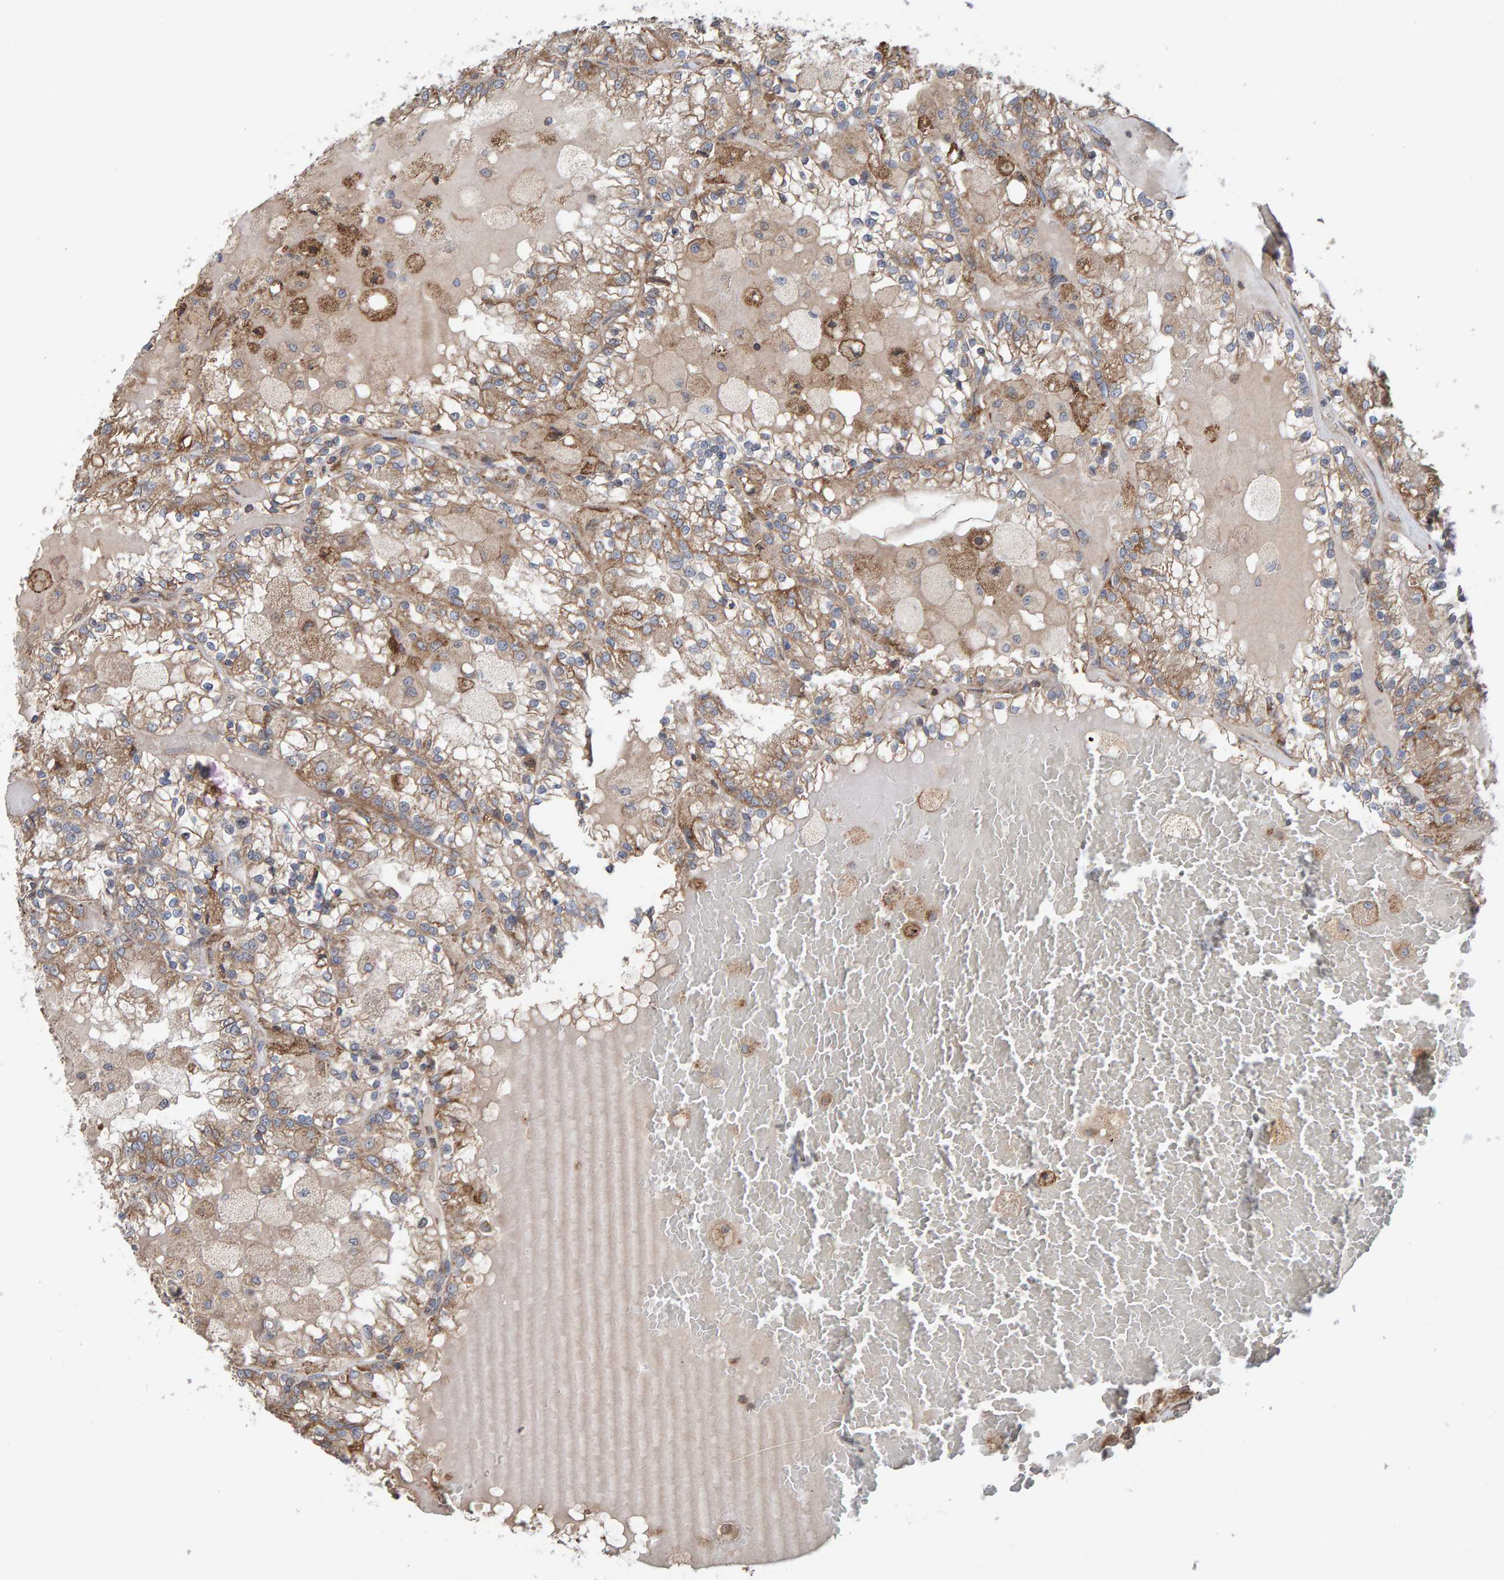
{"staining": {"intensity": "moderate", "quantity": ">75%", "location": "cytoplasmic/membranous"}, "tissue": "renal cancer", "cell_type": "Tumor cells", "image_type": "cancer", "snomed": [{"axis": "morphology", "description": "Adenocarcinoma, NOS"}, {"axis": "topography", "description": "Kidney"}], "caption": "A brown stain shows moderate cytoplasmic/membranous positivity of a protein in renal cancer tumor cells.", "gene": "MRPL45", "patient": {"sex": "female", "age": 56}}